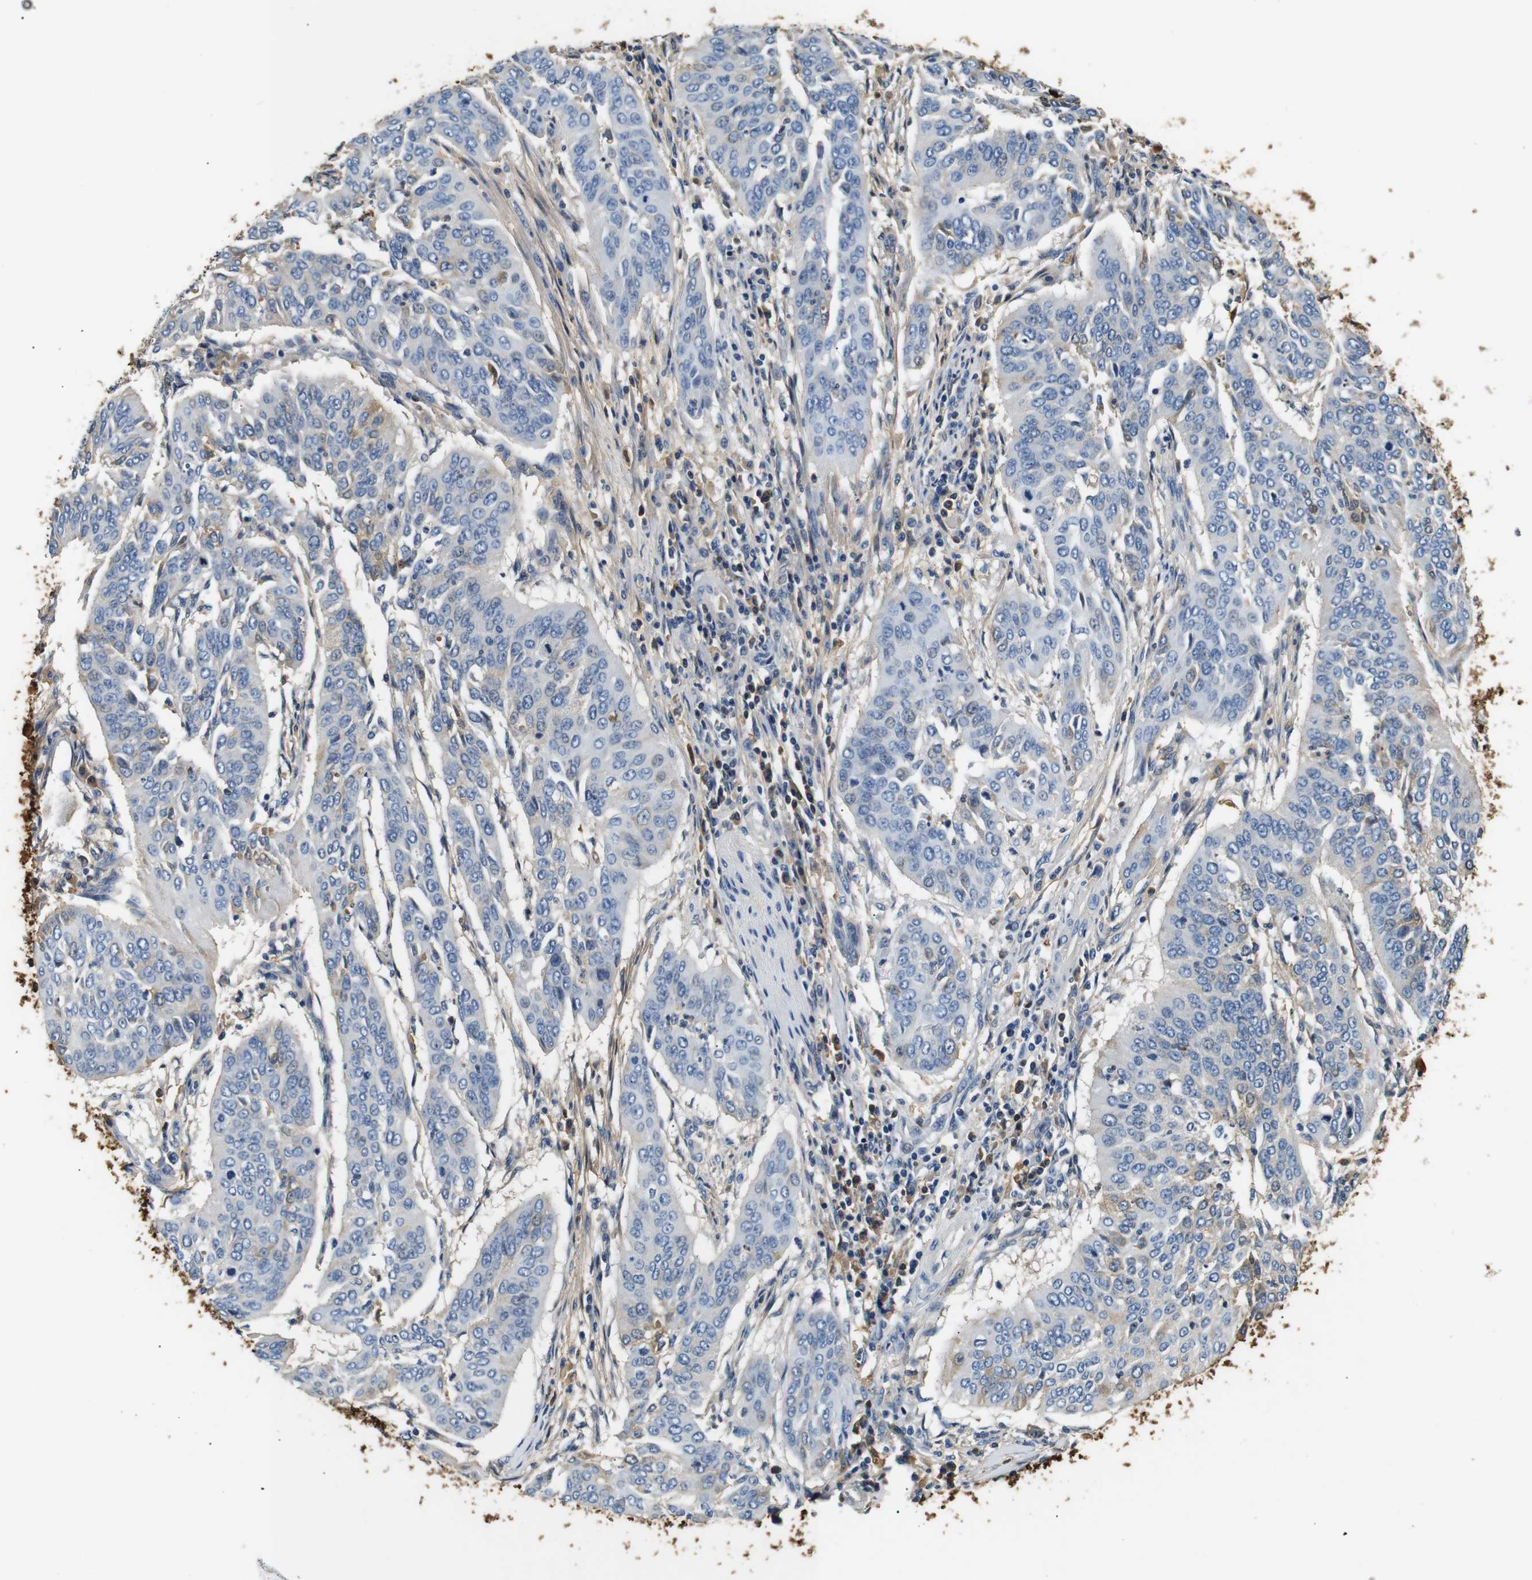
{"staining": {"intensity": "weak", "quantity": "<25%", "location": "cytoplasmic/membranous"}, "tissue": "cervical cancer", "cell_type": "Tumor cells", "image_type": "cancer", "snomed": [{"axis": "morphology", "description": "Normal tissue, NOS"}, {"axis": "morphology", "description": "Squamous cell carcinoma, NOS"}, {"axis": "topography", "description": "Cervix"}], "caption": "Tumor cells show no significant protein expression in cervical cancer.", "gene": "LHCGR", "patient": {"sex": "female", "age": 39}}